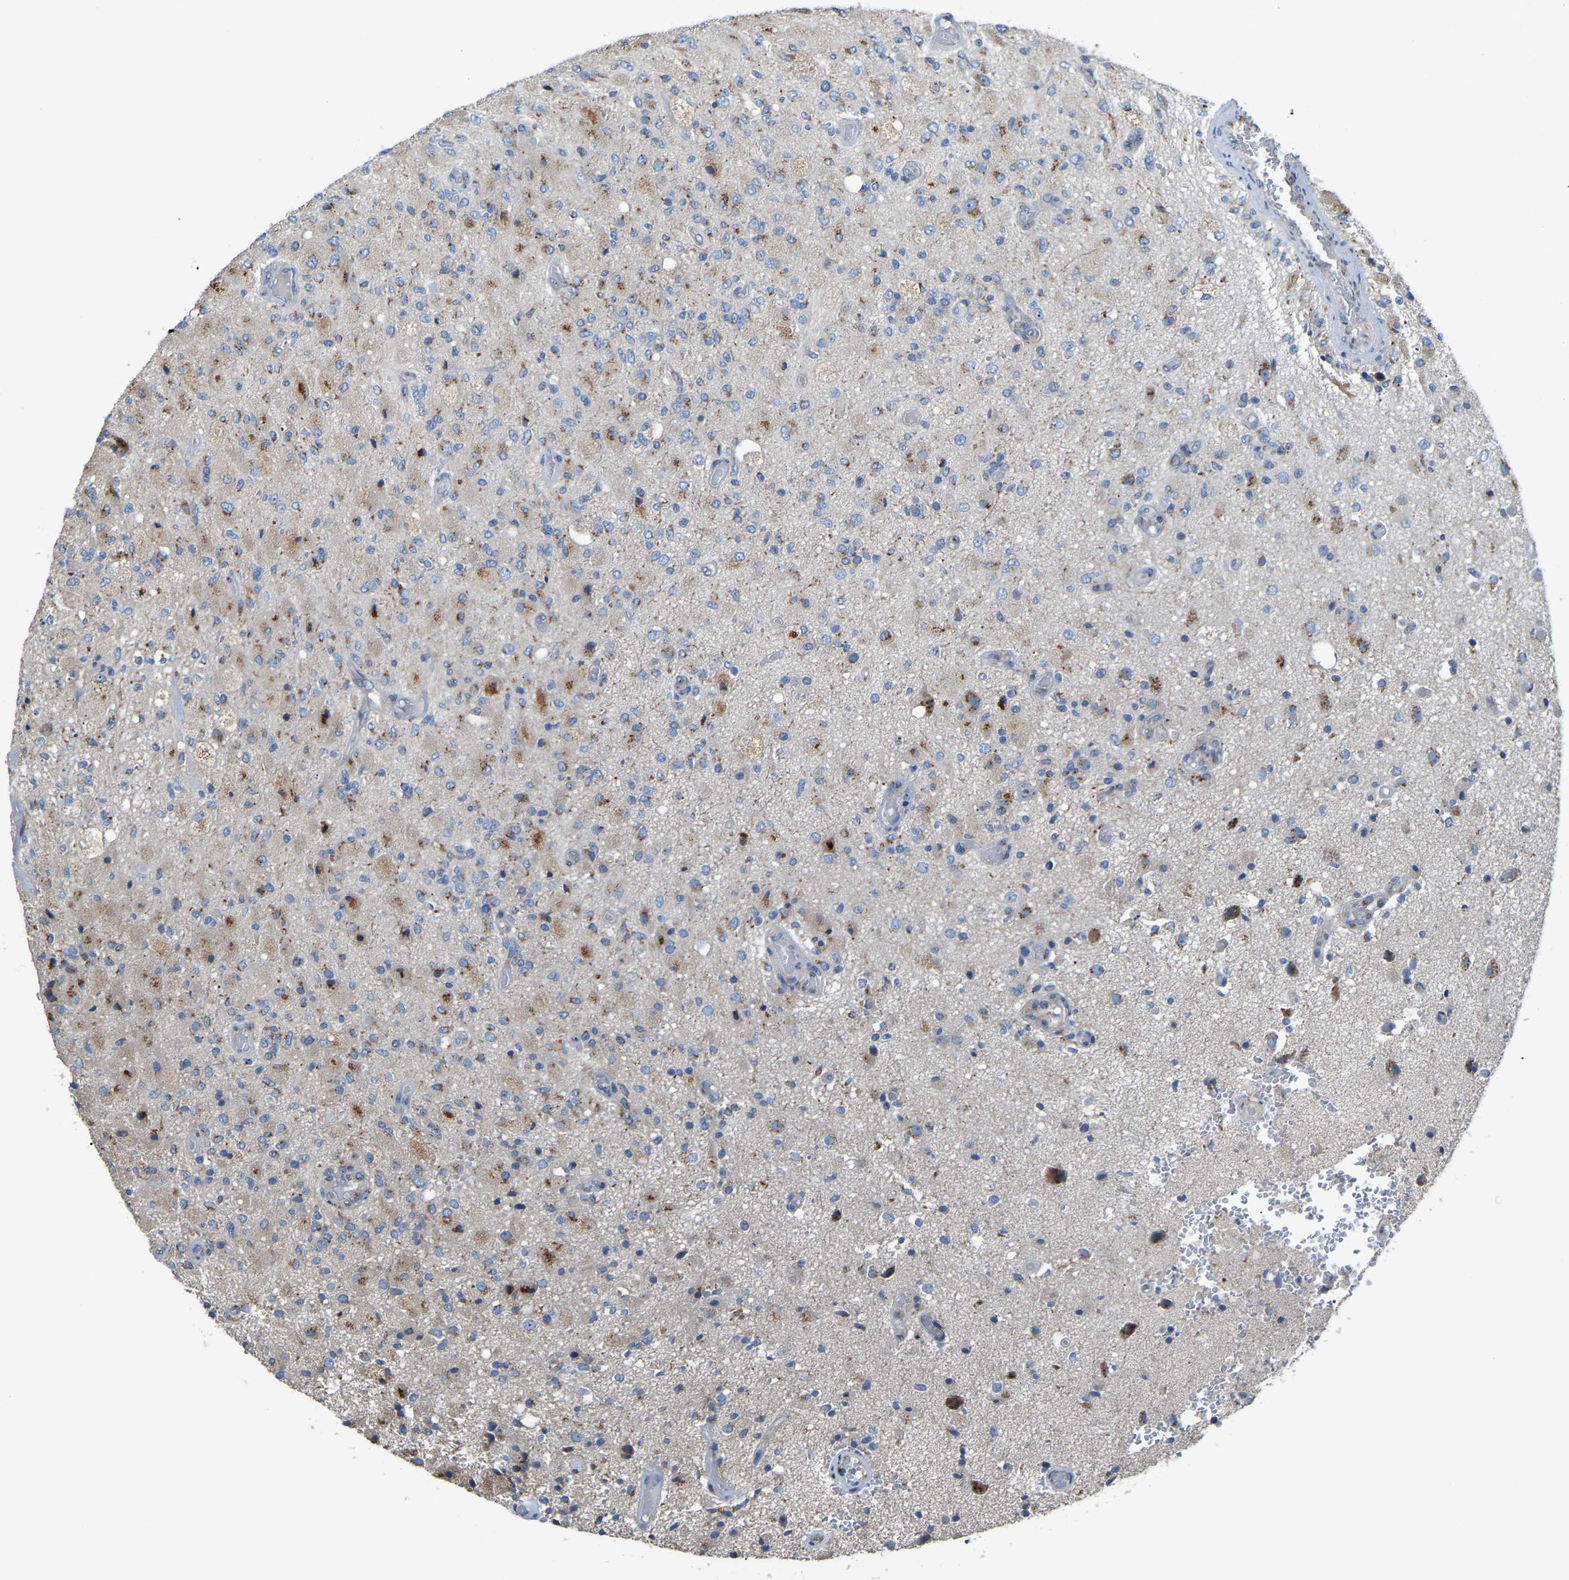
{"staining": {"intensity": "moderate", "quantity": "<25%", "location": "cytoplasmic/membranous"}, "tissue": "glioma", "cell_type": "Tumor cells", "image_type": "cancer", "snomed": [{"axis": "morphology", "description": "Normal tissue, NOS"}, {"axis": "morphology", "description": "Glioma, malignant, High grade"}, {"axis": "topography", "description": "Cerebral cortex"}], "caption": "Tumor cells display low levels of moderate cytoplasmic/membranous staining in about <25% of cells in malignant glioma (high-grade).", "gene": "CANT1", "patient": {"sex": "male", "age": 77}}